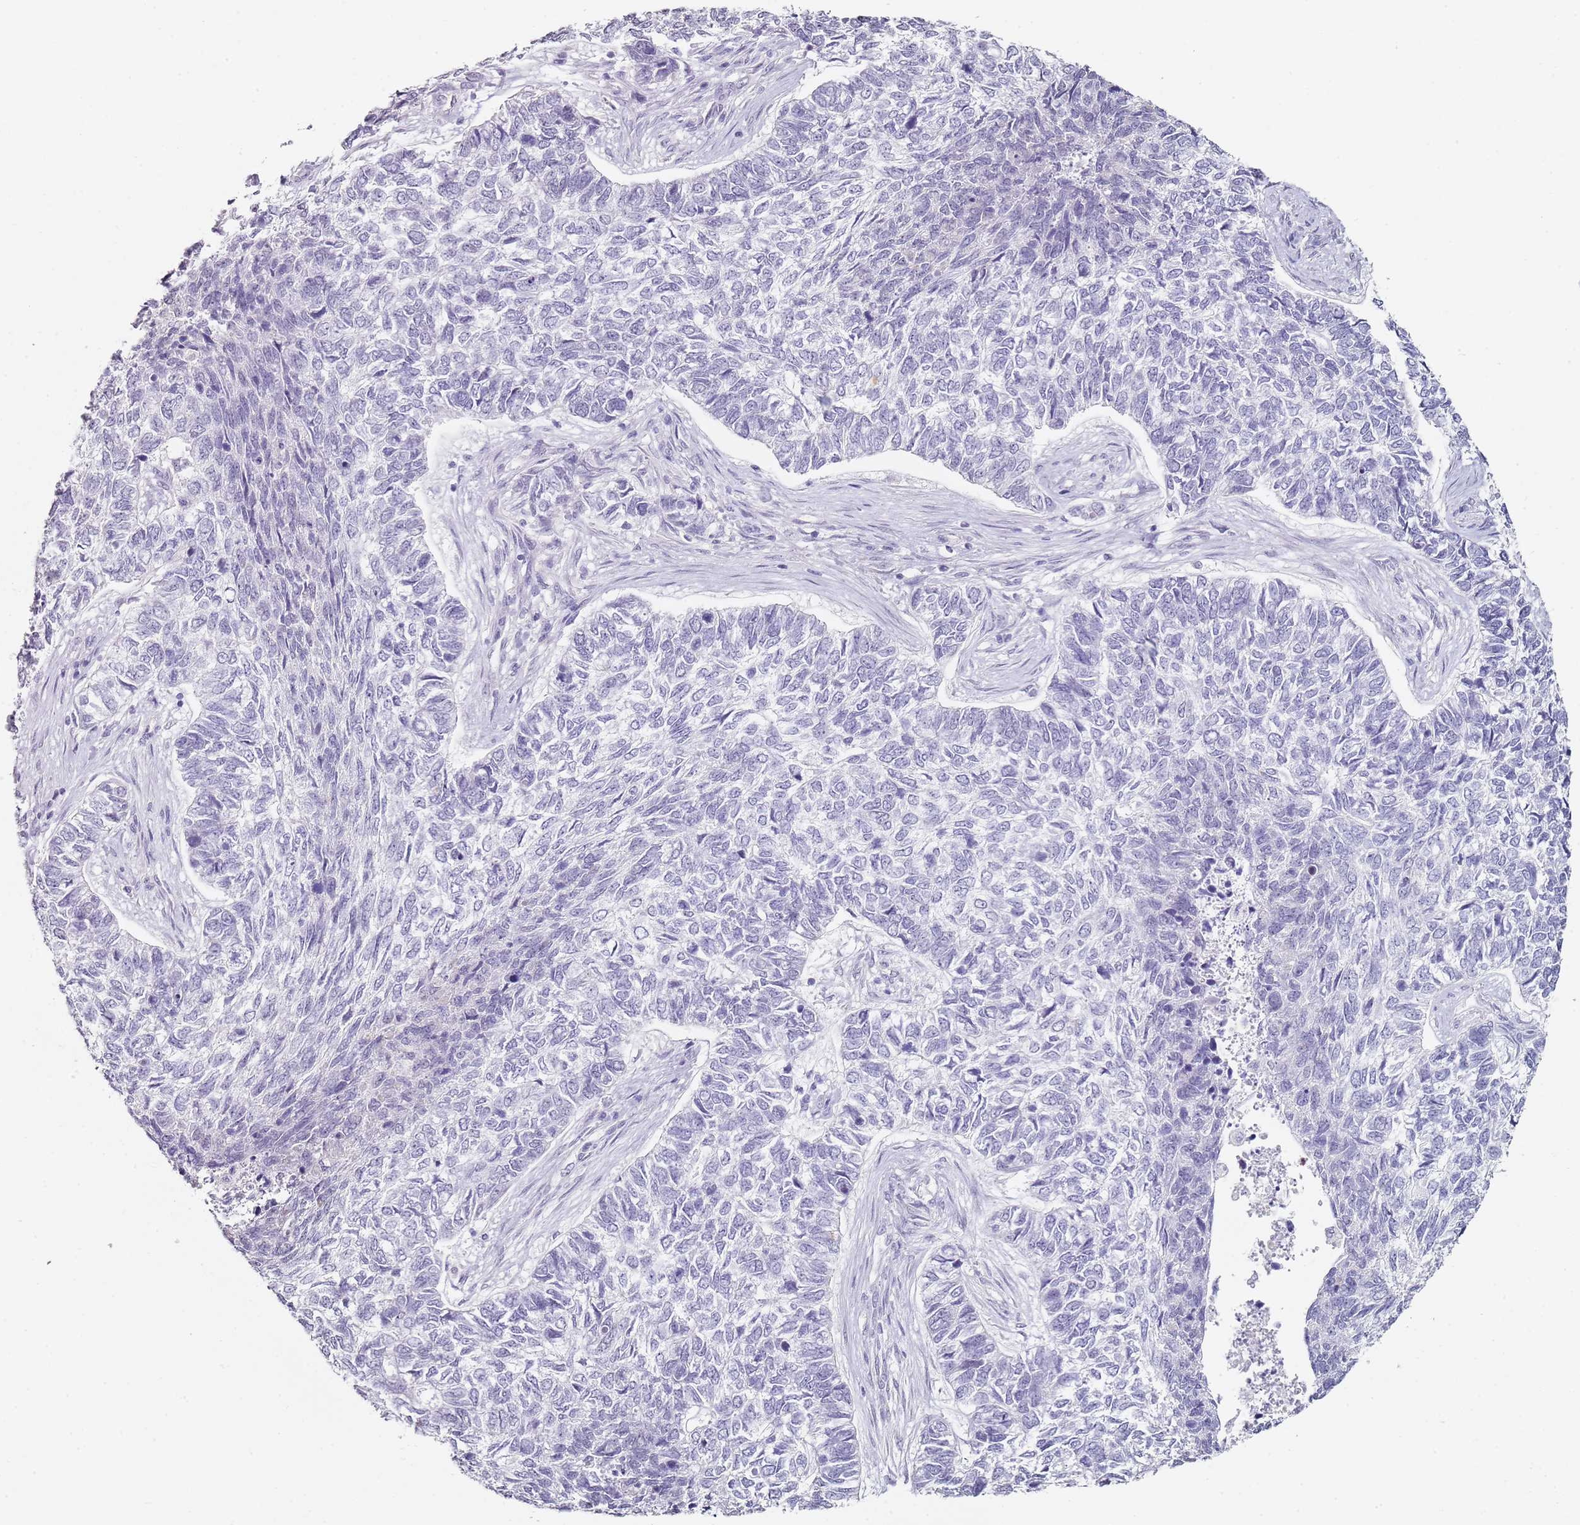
{"staining": {"intensity": "negative", "quantity": "none", "location": "none"}, "tissue": "skin cancer", "cell_type": "Tumor cells", "image_type": "cancer", "snomed": [{"axis": "morphology", "description": "Basal cell carcinoma"}, {"axis": "topography", "description": "Skin"}], "caption": "The immunohistochemistry (IHC) image has no significant positivity in tumor cells of skin basal cell carcinoma tissue.", "gene": "DNAH11", "patient": {"sex": "female", "age": 65}}